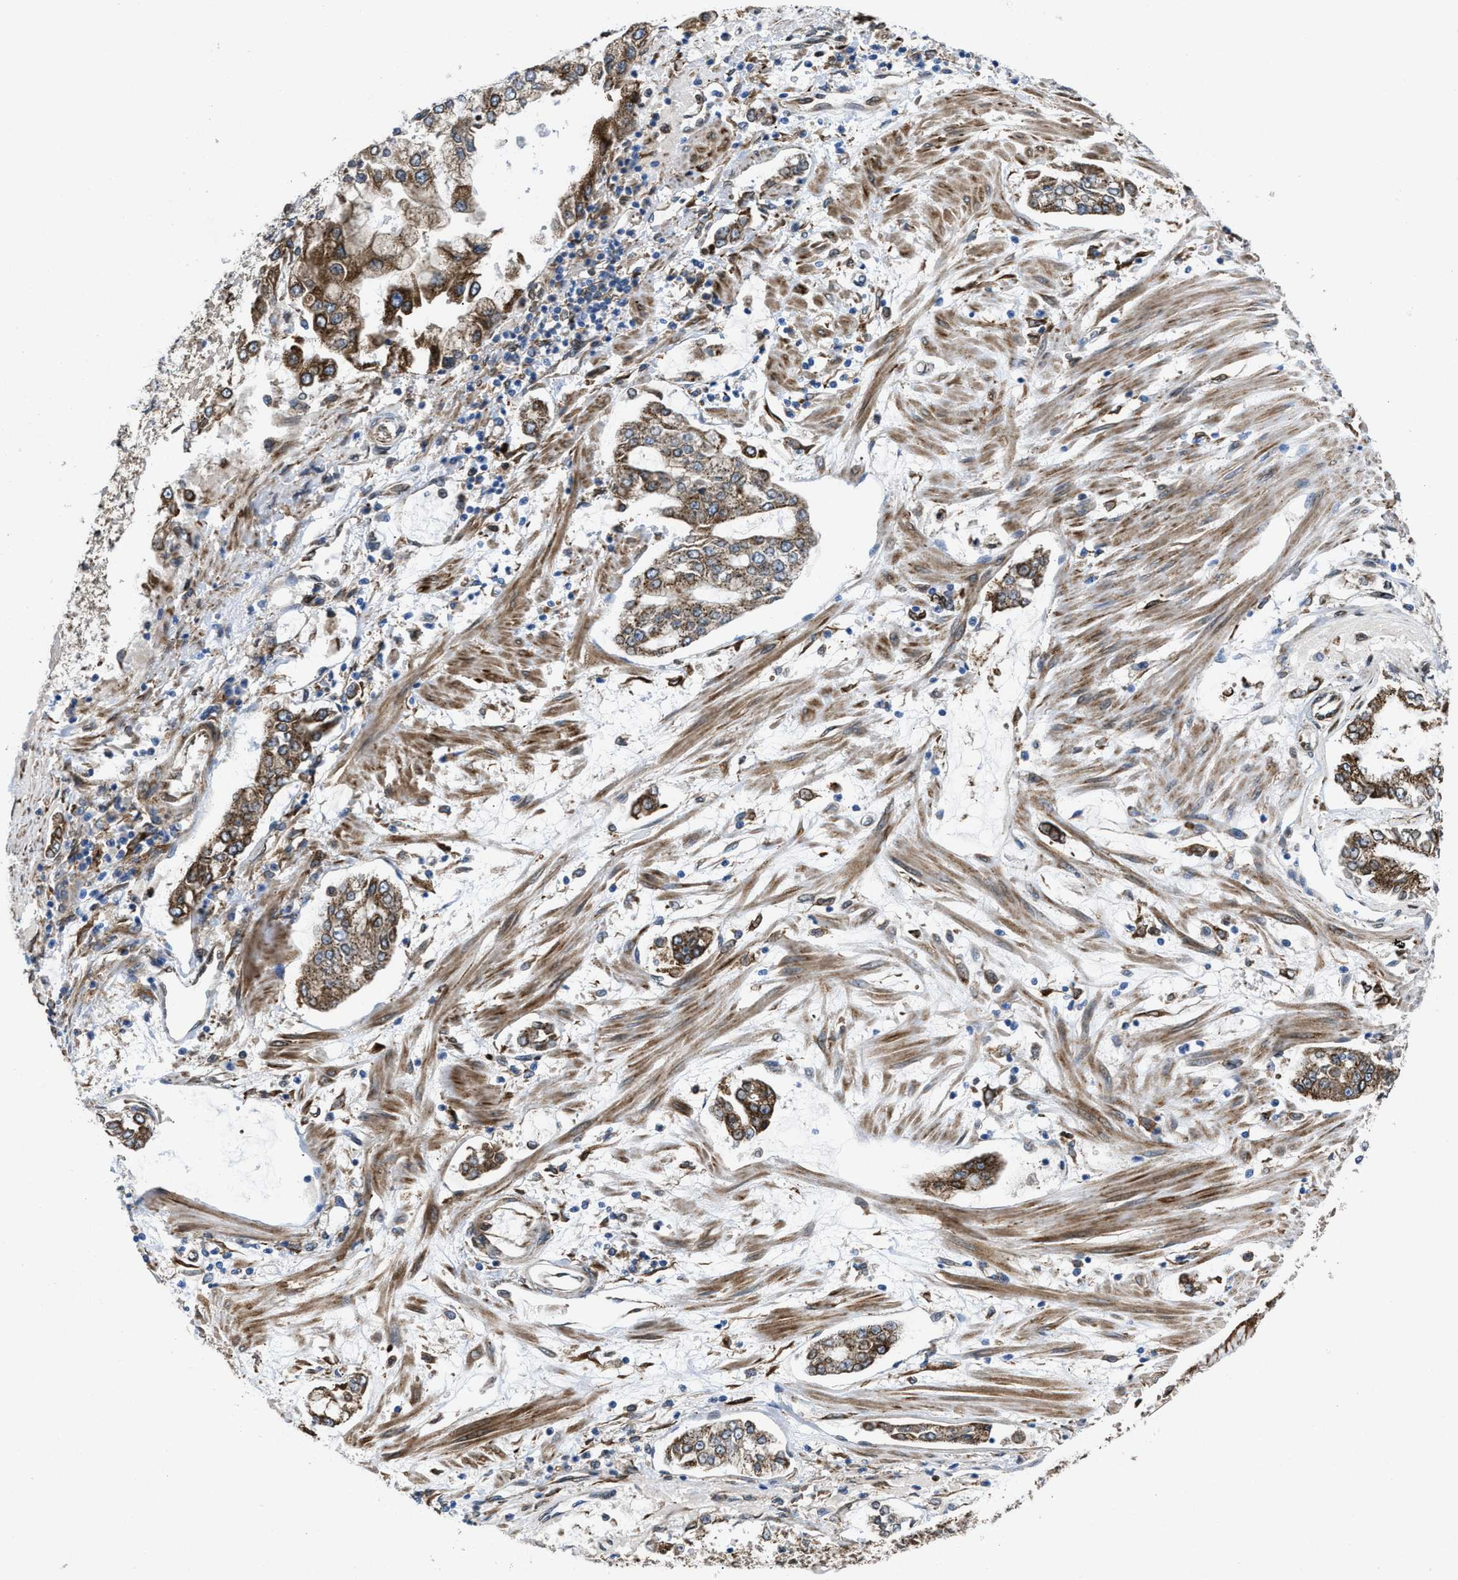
{"staining": {"intensity": "strong", "quantity": ">75%", "location": "cytoplasmic/membranous"}, "tissue": "stomach cancer", "cell_type": "Tumor cells", "image_type": "cancer", "snomed": [{"axis": "morphology", "description": "Adenocarcinoma, NOS"}, {"axis": "topography", "description": "Stomach"}], "caption": "Tumor cells exhibit high levels of strong cytoplasmic/membranous staining in approximately >75% of cells in human adenocarcinoma (stomach).", "gene": "ERLIN2", "patient": {"sex": "male", "age": 76}}